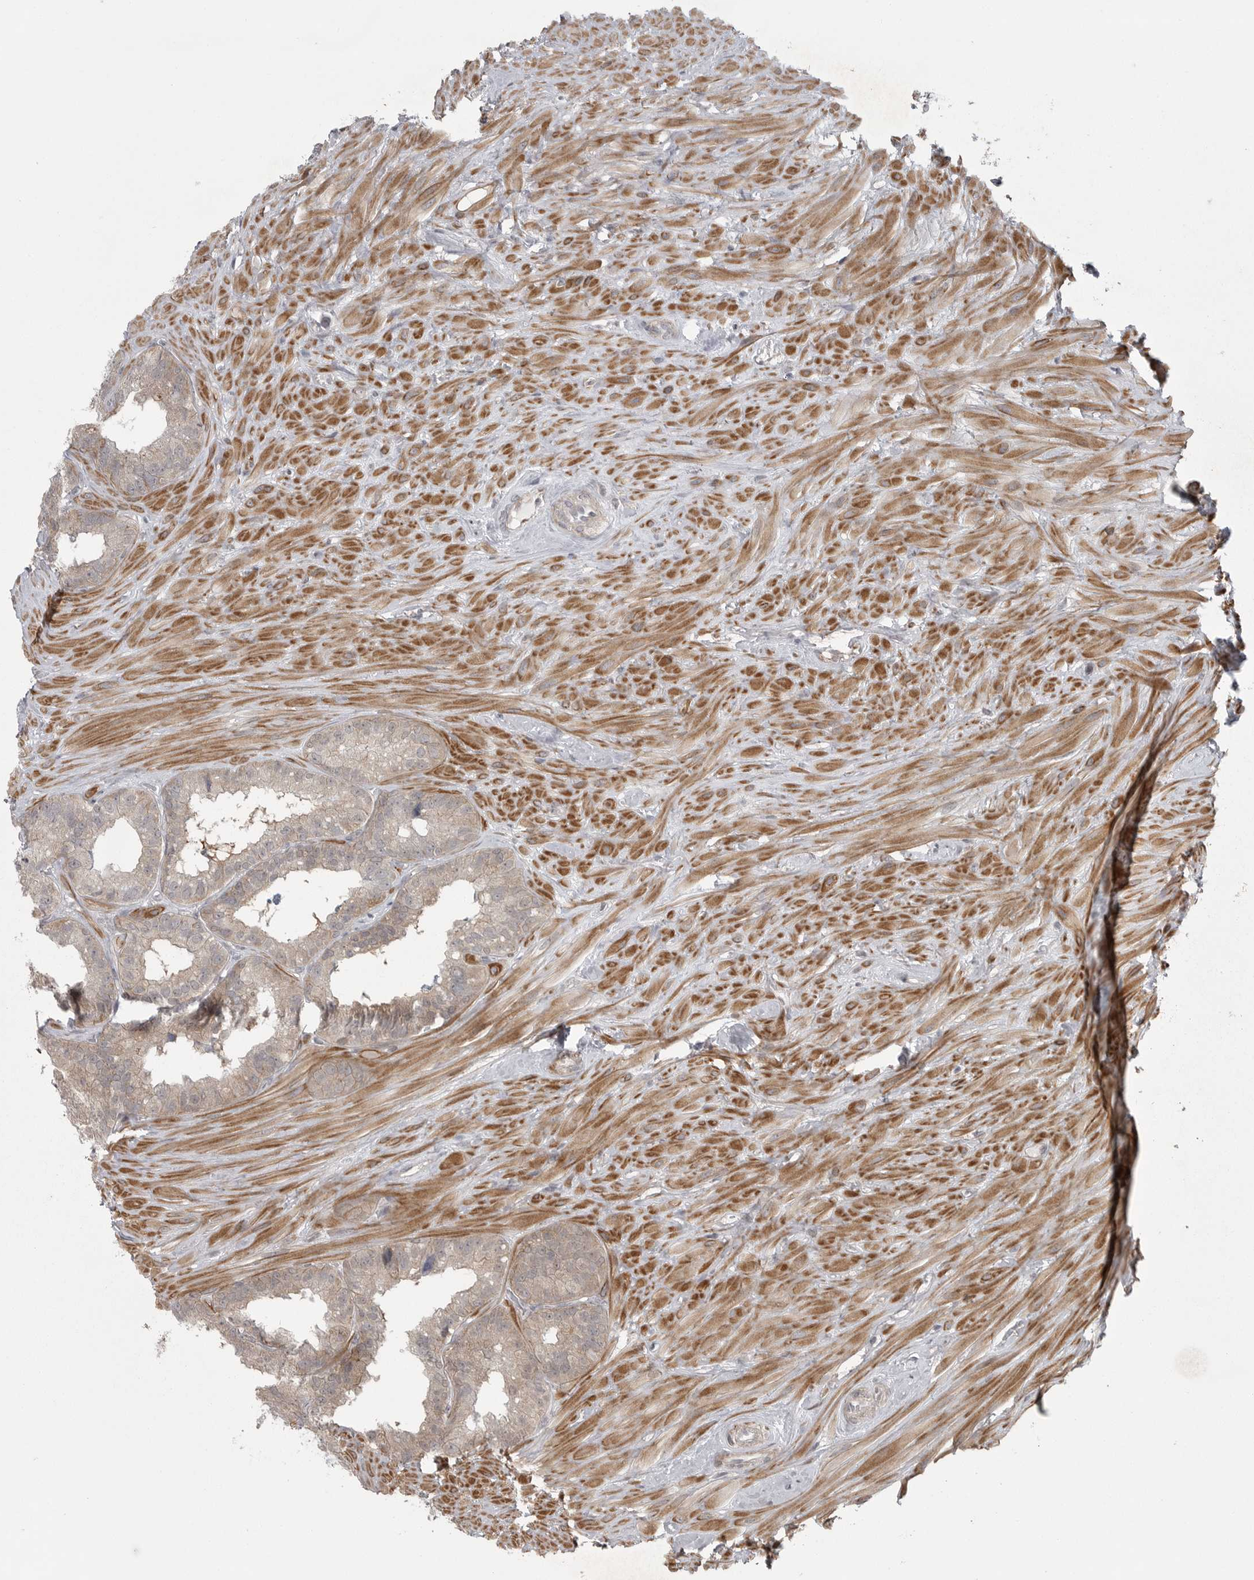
{"staining": {"intensity": "weak", "quantity": "25%-75%", "location": "cytoplasmic/membranous"}, "tissue": "seminal vesicle", "cell_type": "Glandular cells", "image_type": "normal", "snomed": [{"axis": "morphology", "description": "Normal tissue, NOS"}, {"axis": "topography", "description": "Seminal veicle"}], "caption": "Immunohistochemistry (IHC) staining of unremarkable seminal vesicle, which shows low levels of weak cytoplasmic/membranous positivity in approximately 25%-75% of glandular cells indicating weak cytoplasmic/membranous protein staining. The staining was performed using DAB (brown) for protein detection and nuclei were counterstained in hematoxylin (blue).", "gene": "PPP1R9A", "patient": {"sex": "male", "age": 80}}